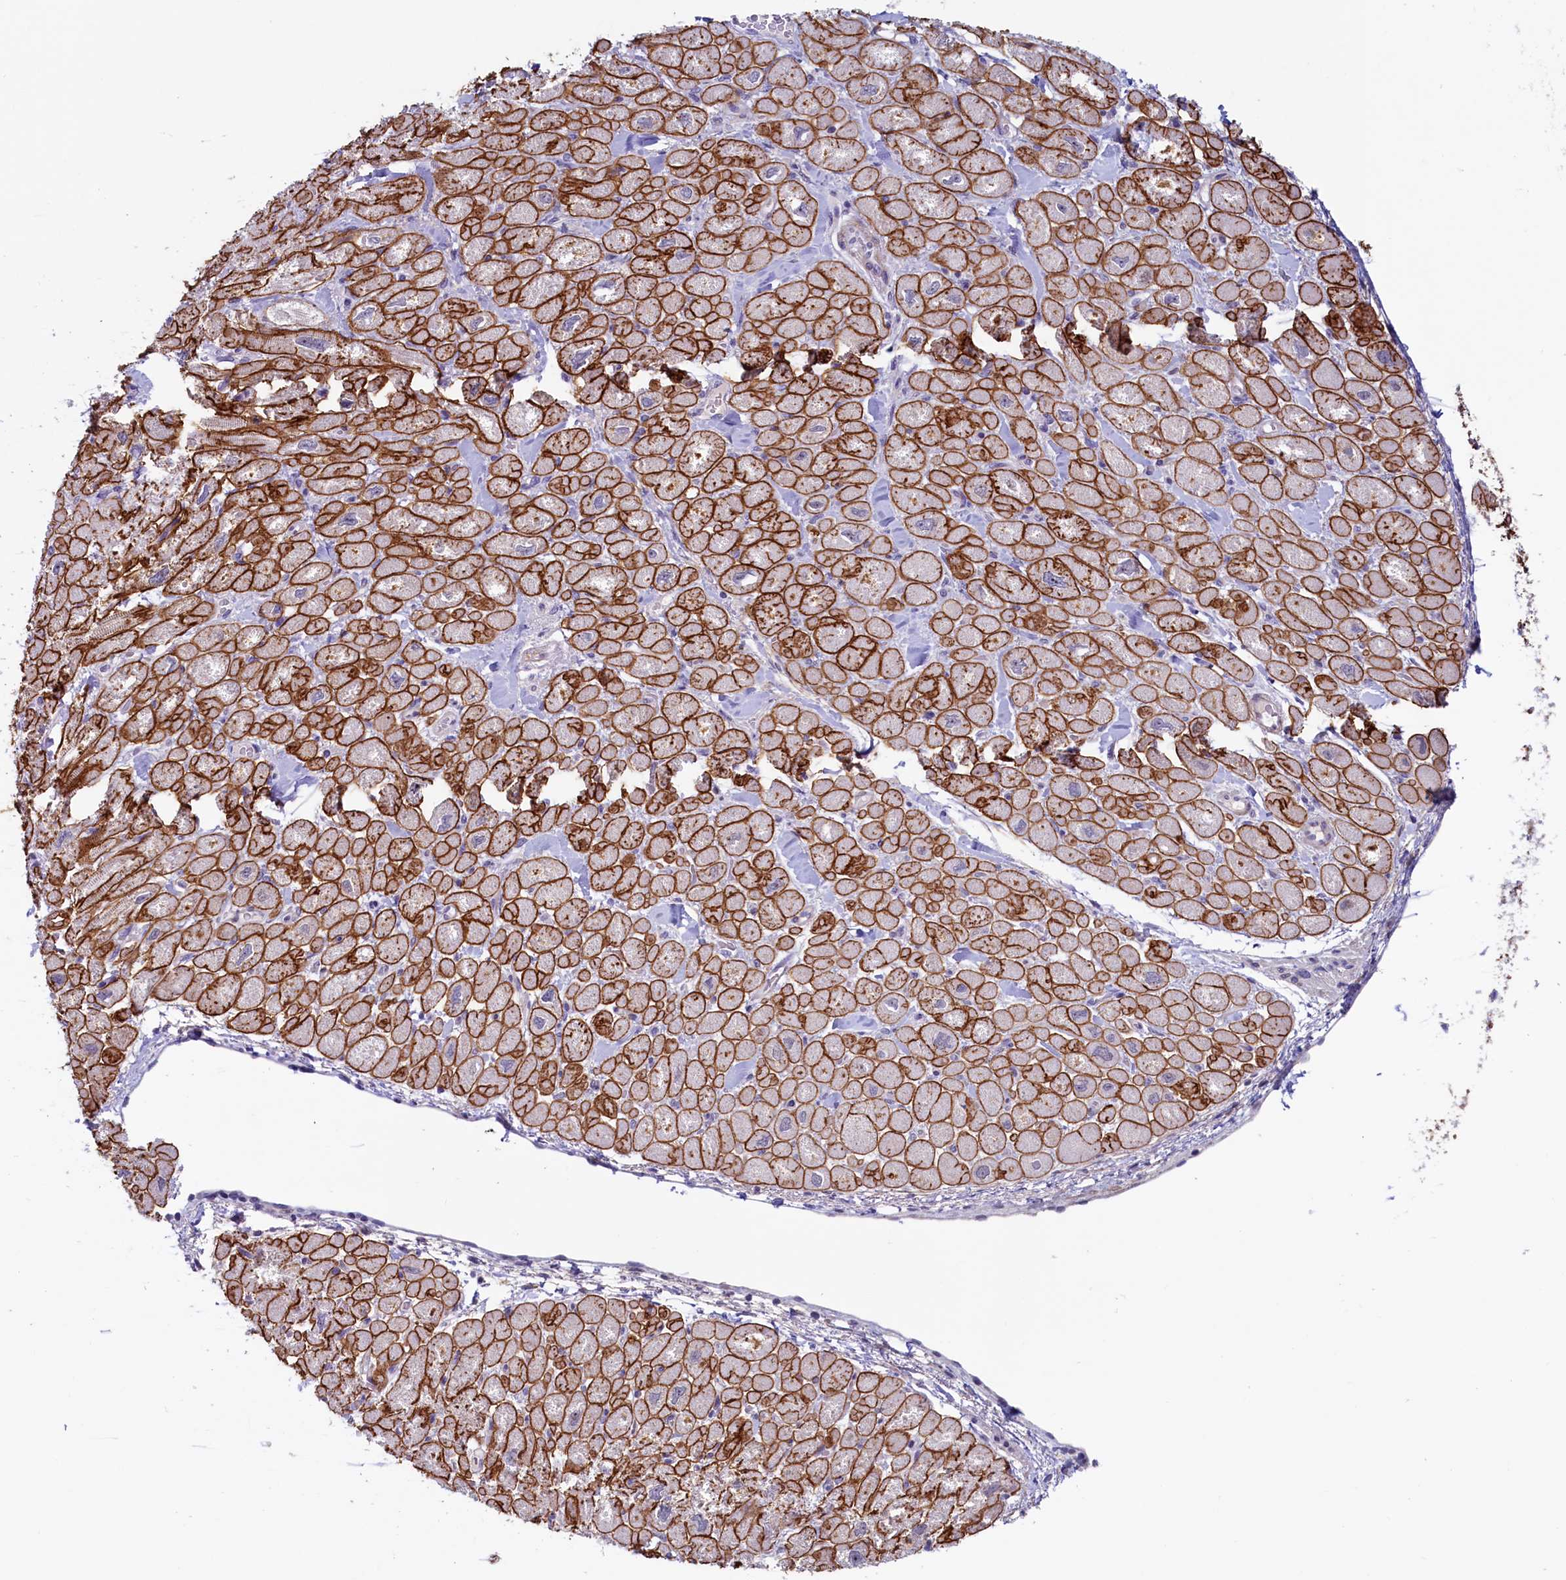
{"staining": {"intensity": "moderate", "quantity": ">75%", "location": "cytoplasmic/membranous"}, "tissue": "heart muscle", "cell_type": "Cardiomyocytes", "image_type": "normal", "snomed": [{"axis": "morphology", "description": "Normal tissue, NOS"}, {"axis": "topography", "description": "Heart"}], "caption": "The micrograph shows immunohistochemical staining of unremarkable heart muscle. There is moderate cytoplasmic/membranous positivity is seen in approximately >75% of cardiomyocytes.", "gene": "PACSIN3", "patient": {"sex": "male", "age": 65}}